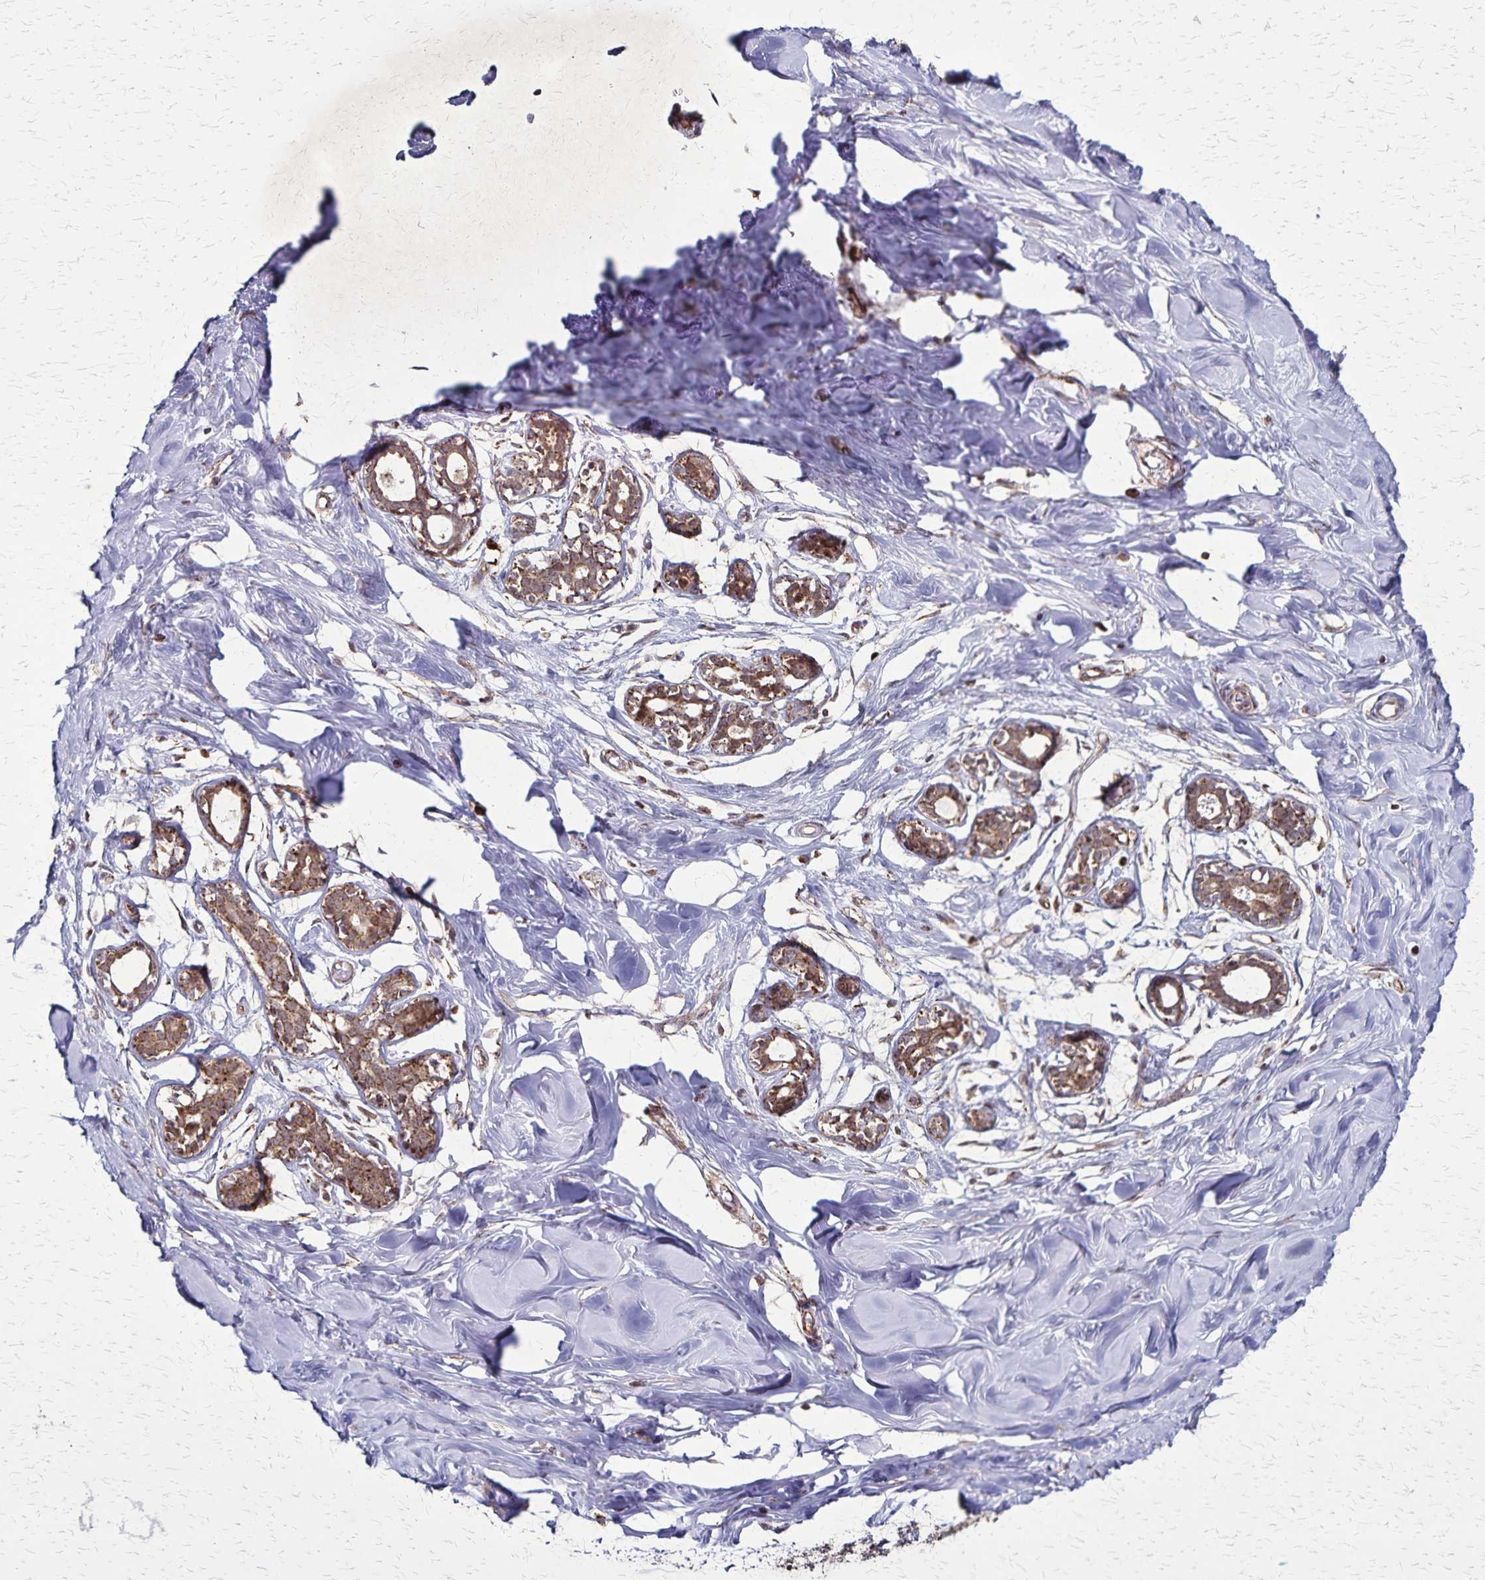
{"staining": {"intensity": "moderate", "quantity": "<25%", "location": "cytoplasmic/membranous"}, "tissue": "breast", "cell_type": "Adipocytes", "image_type": "normal", "snomed": [{"axis": "morphology", "description": "Normal tissue, NOS"}, {"axis": "topography", "description": "Breast"}], "caption": "Moderate cytoplasmic/membranous expression is identified in about <25% of adipocytes in normal breast. (IHC, brightfield microscopy, high magnification).", "gene": "NFS1", "patient": {"sex": "female", "age": 27}}